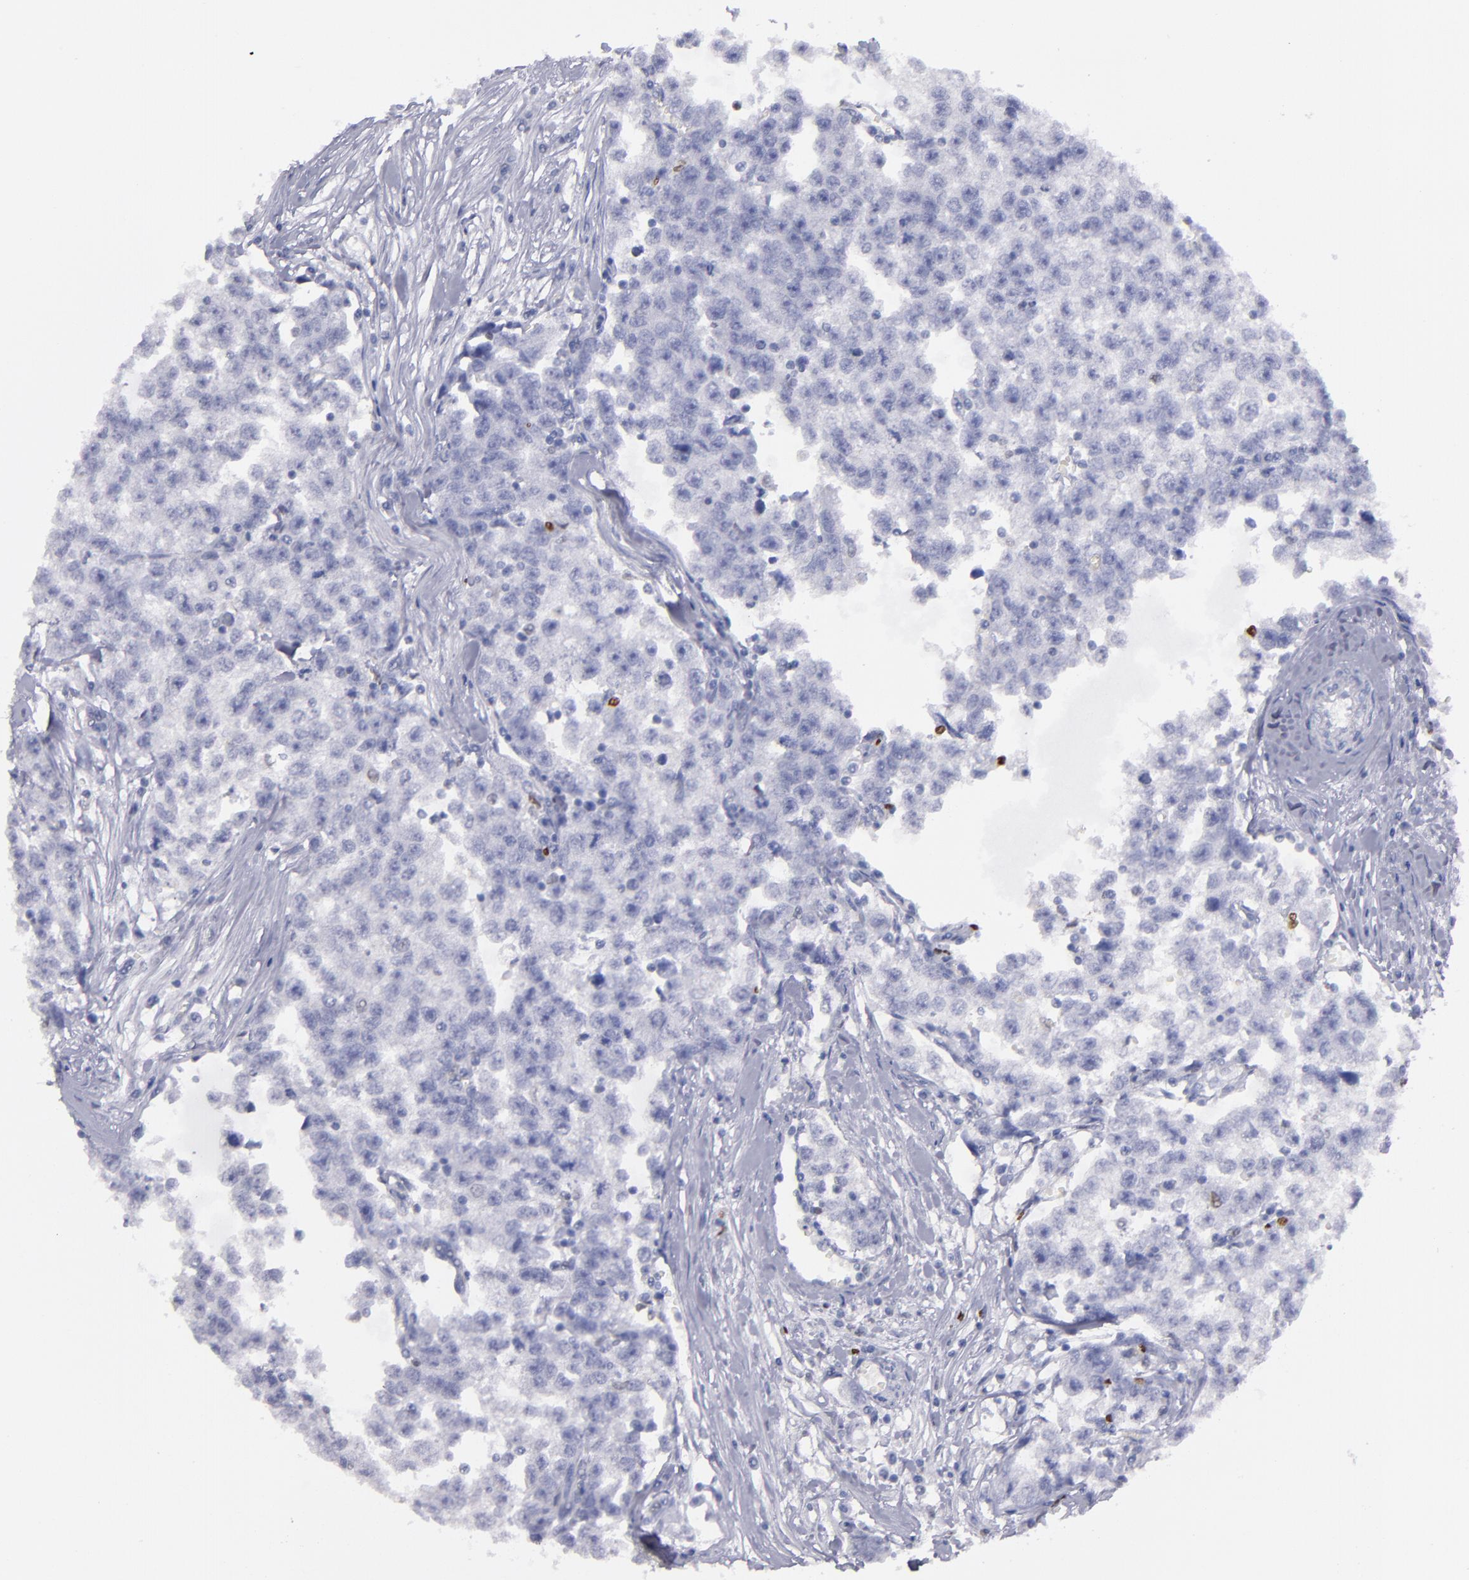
{"staining": {"intensity": "negative", "quantity": "none", "location": "none"}, "tissue": "testis cancer", "cell_type": "Tumor cells", "image_type": "cancer", "snomed": [{"axis": "morphology", "description": "Seminoma, NOS"}, {"axis": "morphology", "description": "Carcinoma, Embryonal, NOS"}, {"axis": "topography", "description": "Testis"}], "caption": "The image demonstrates no significant expression in tumor cells of seminoma (testis).", "gene": "IRF8", "patient": {"sex": "male", "age": 30}}